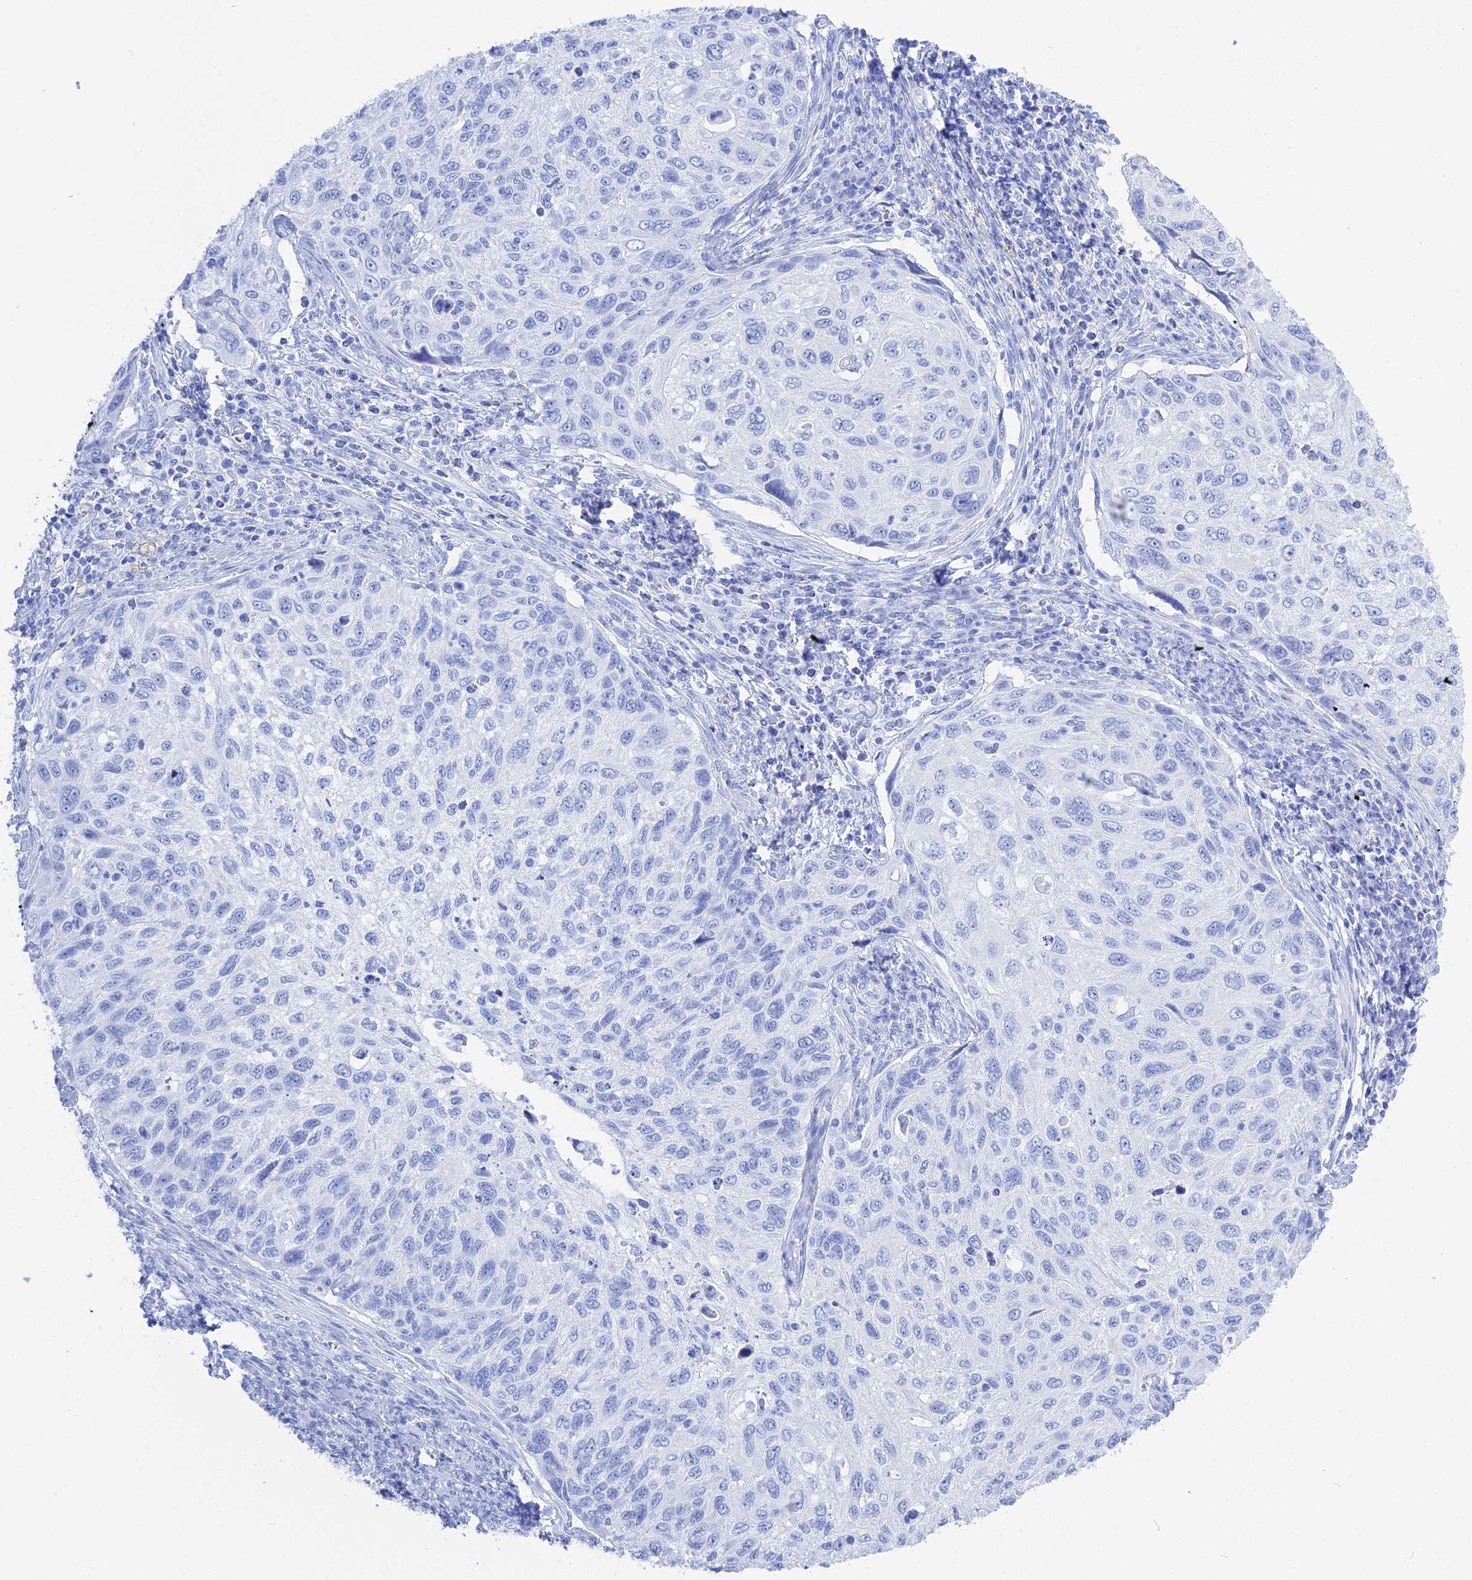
{"staining": {"intensity": "negative", "quantity": "none", "location": "none"}, "tissue": "cervical cancer", "cell_type": "Tumor cells", "image_type": "cancer", "snomed": [{"axis": "morphology", "description": "Squamous cell carcinoma, NOS"}, {"axis": "topography", "description": "Cervix"}], "caption": "Tumor cells show no significant protein staining in cervical cancer.", "gene": "ADGRA1", "patient": {"sex": "female", "age": 70}}